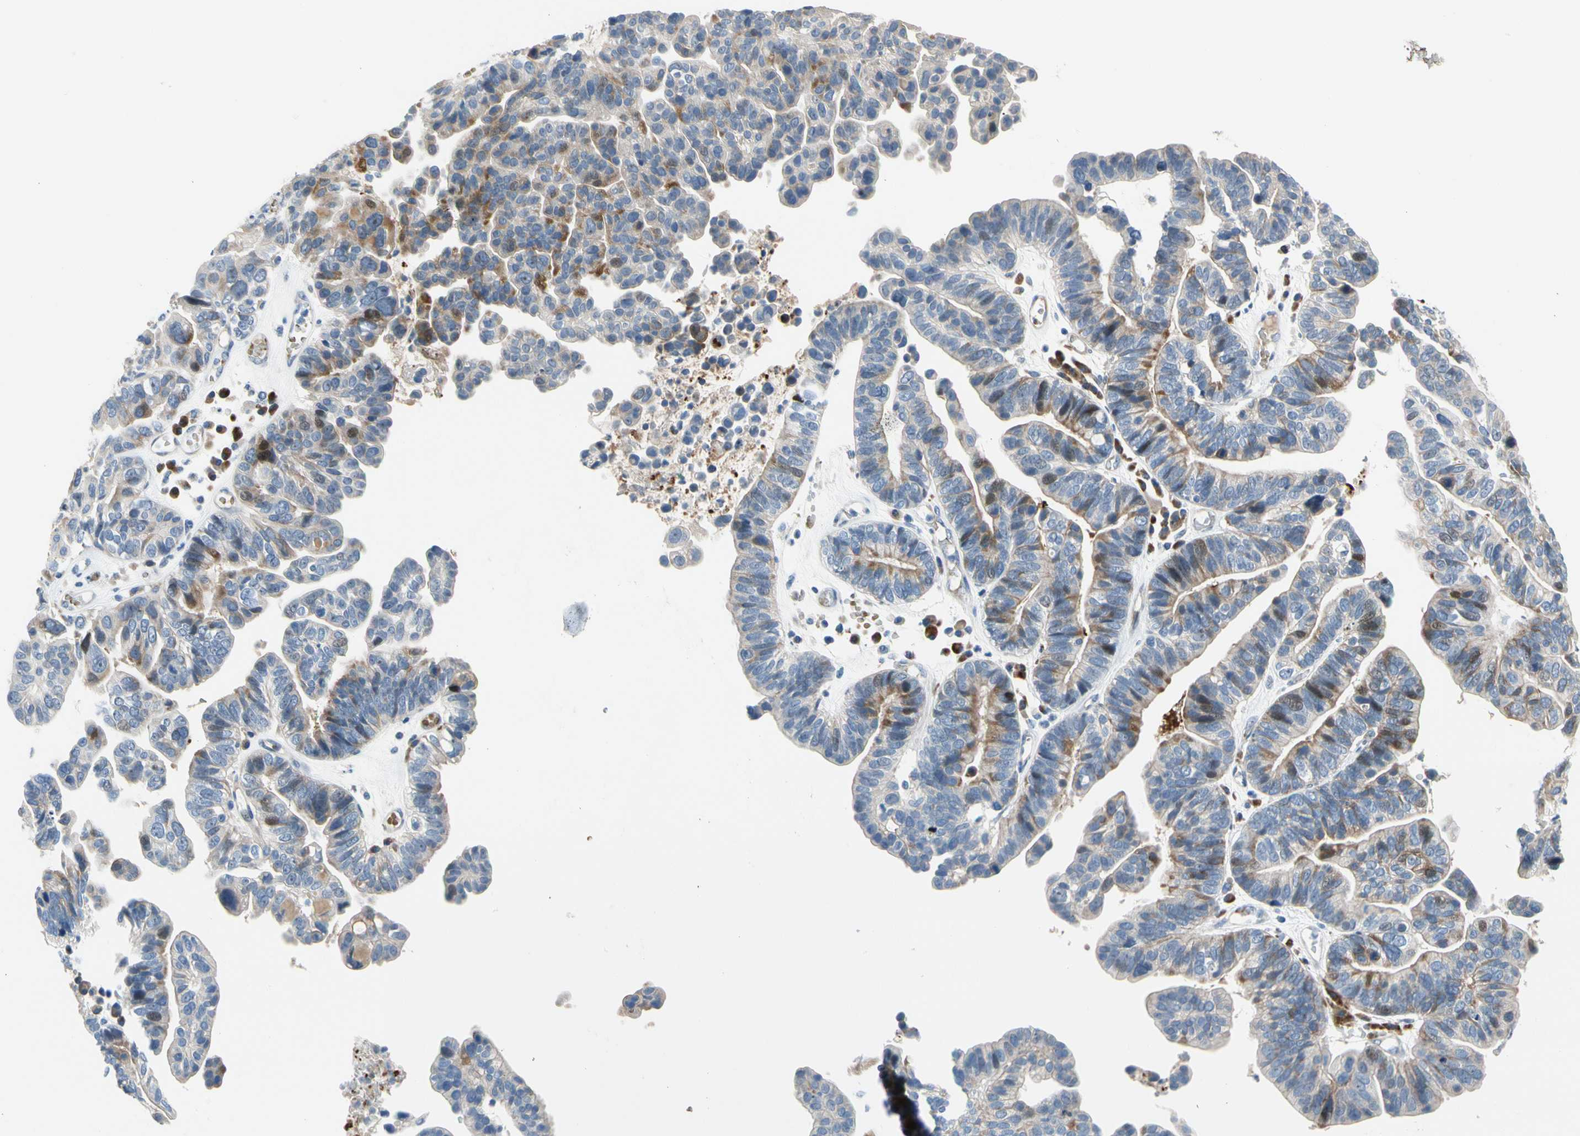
{"staining": {"intensity": "moderate", "quantity": "<25%", "location": "cytoplasmic/membranous"}, "tissue": "ovarian cancer", "cell_type": "Tumor cells", "image_type": "cancer", "snomed": [{"axis": "morphology", "description": "Cystadenocarcinoma, serous, NOS"}, {"axis": "topography", "description": "Ovary"}], "caption": "High-magnification brightfield microscopy of ovarian cancer stained with DAB (brown) and counterstained with hematoxylin (blue). tumor cells exhibit moderate cytoplasmic/membranous staining is appreciated in about<25% of cells. The staining is performed using DAB brown chromogen to label protein expression. The nuclei are counter-stained blue using hematoxylin.", "gene": "HMGCR", "patient": {"sex": "female", "age": 56}}